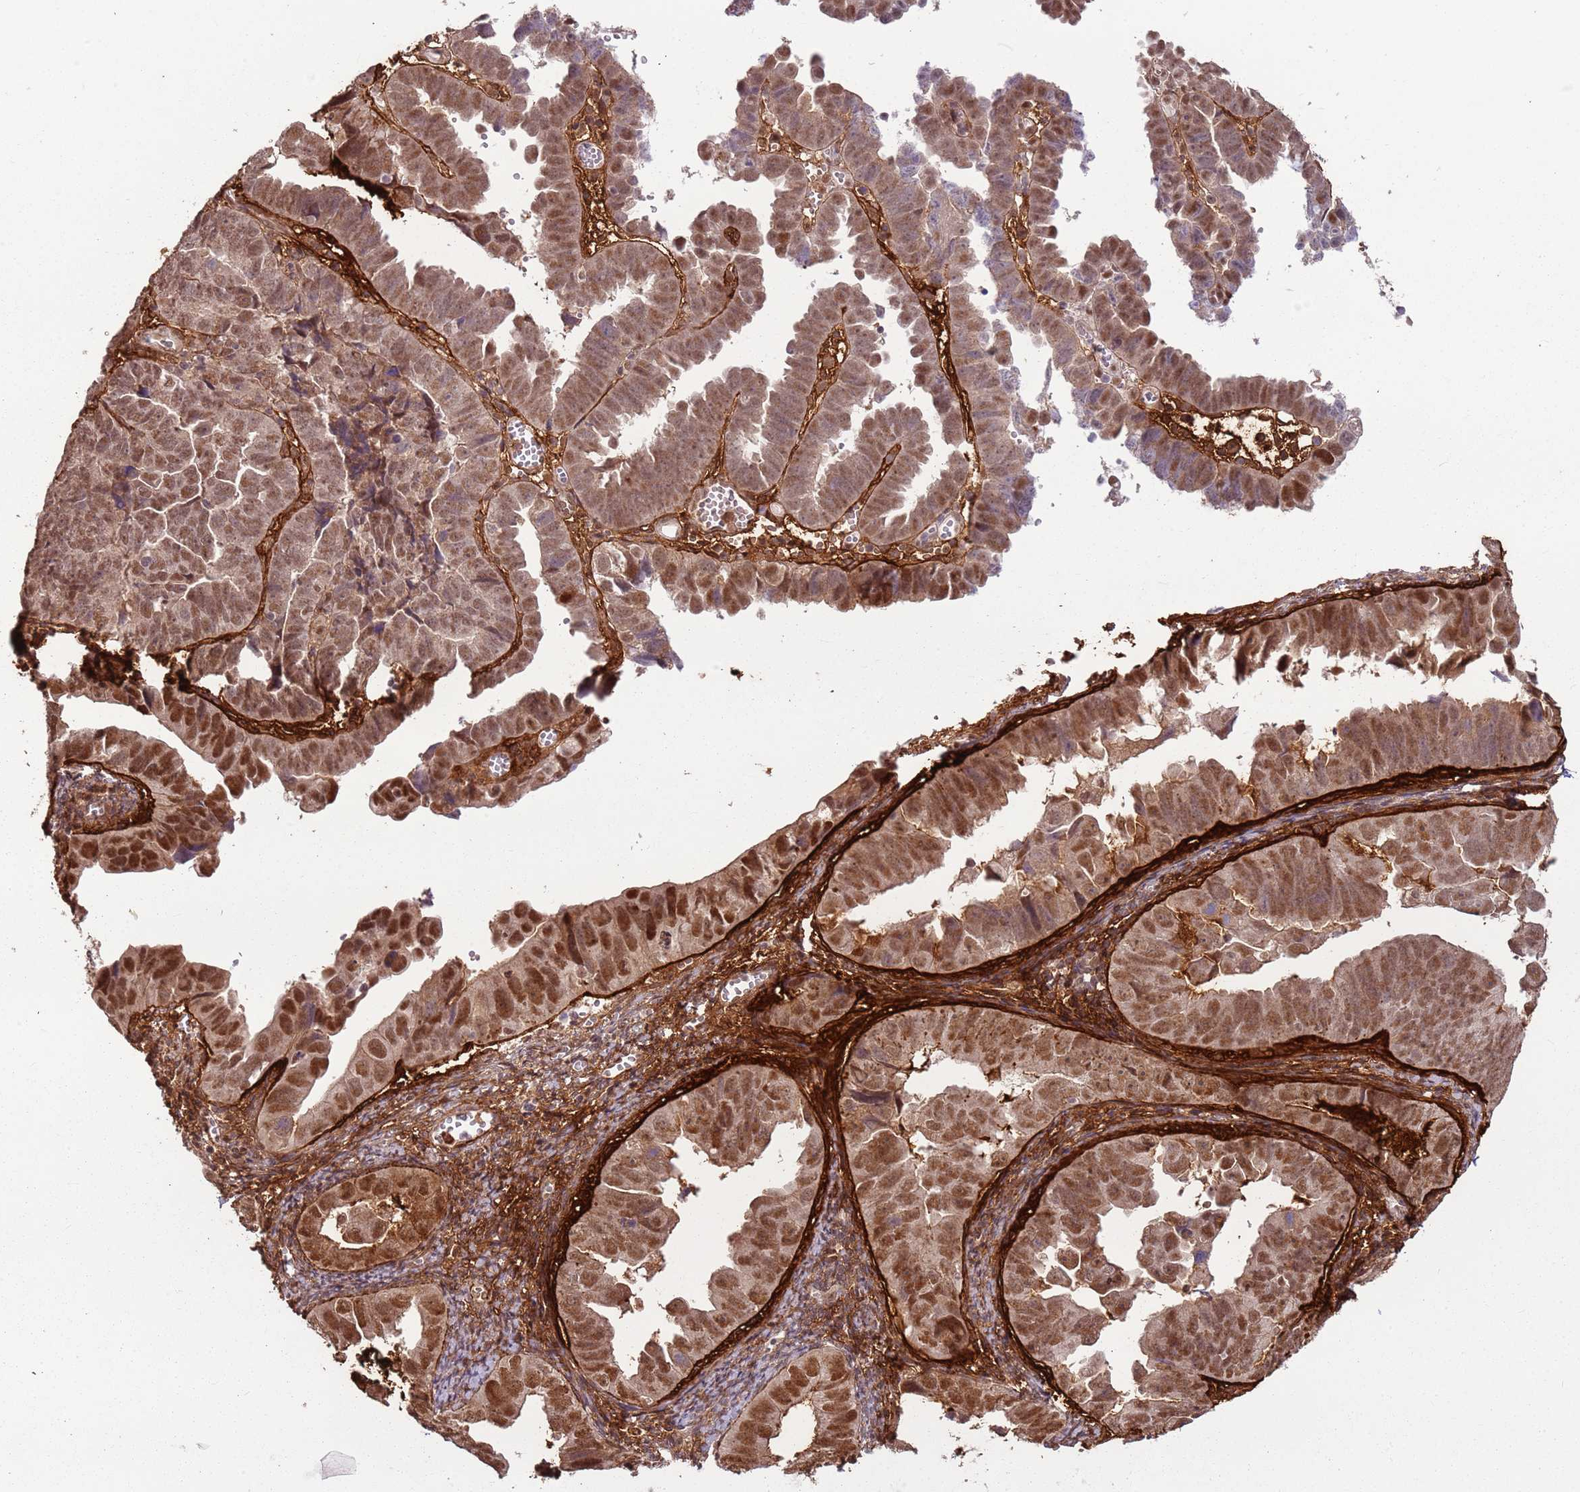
{"staining": {"intensity": "moderate", "quantity": ">75%", "location": "nuclear"}, "tissue": "endometrial cancer", "cell_type": "Tumor cells", "image_type": "cancer", "snomed": [{"axis": "morphology", "description": "Adenocarcinoma, NOS"}, {"axis": "topography", "description": "Endometrium"}], "caption": "DAB immunohistochemical staining of human adenocarcinoma (endometrial) shows moderate nuclear protein expression in about >75% of tumor cells.", "gene": "POLR3H", "patient": {"sex": "female", "age": 75}}